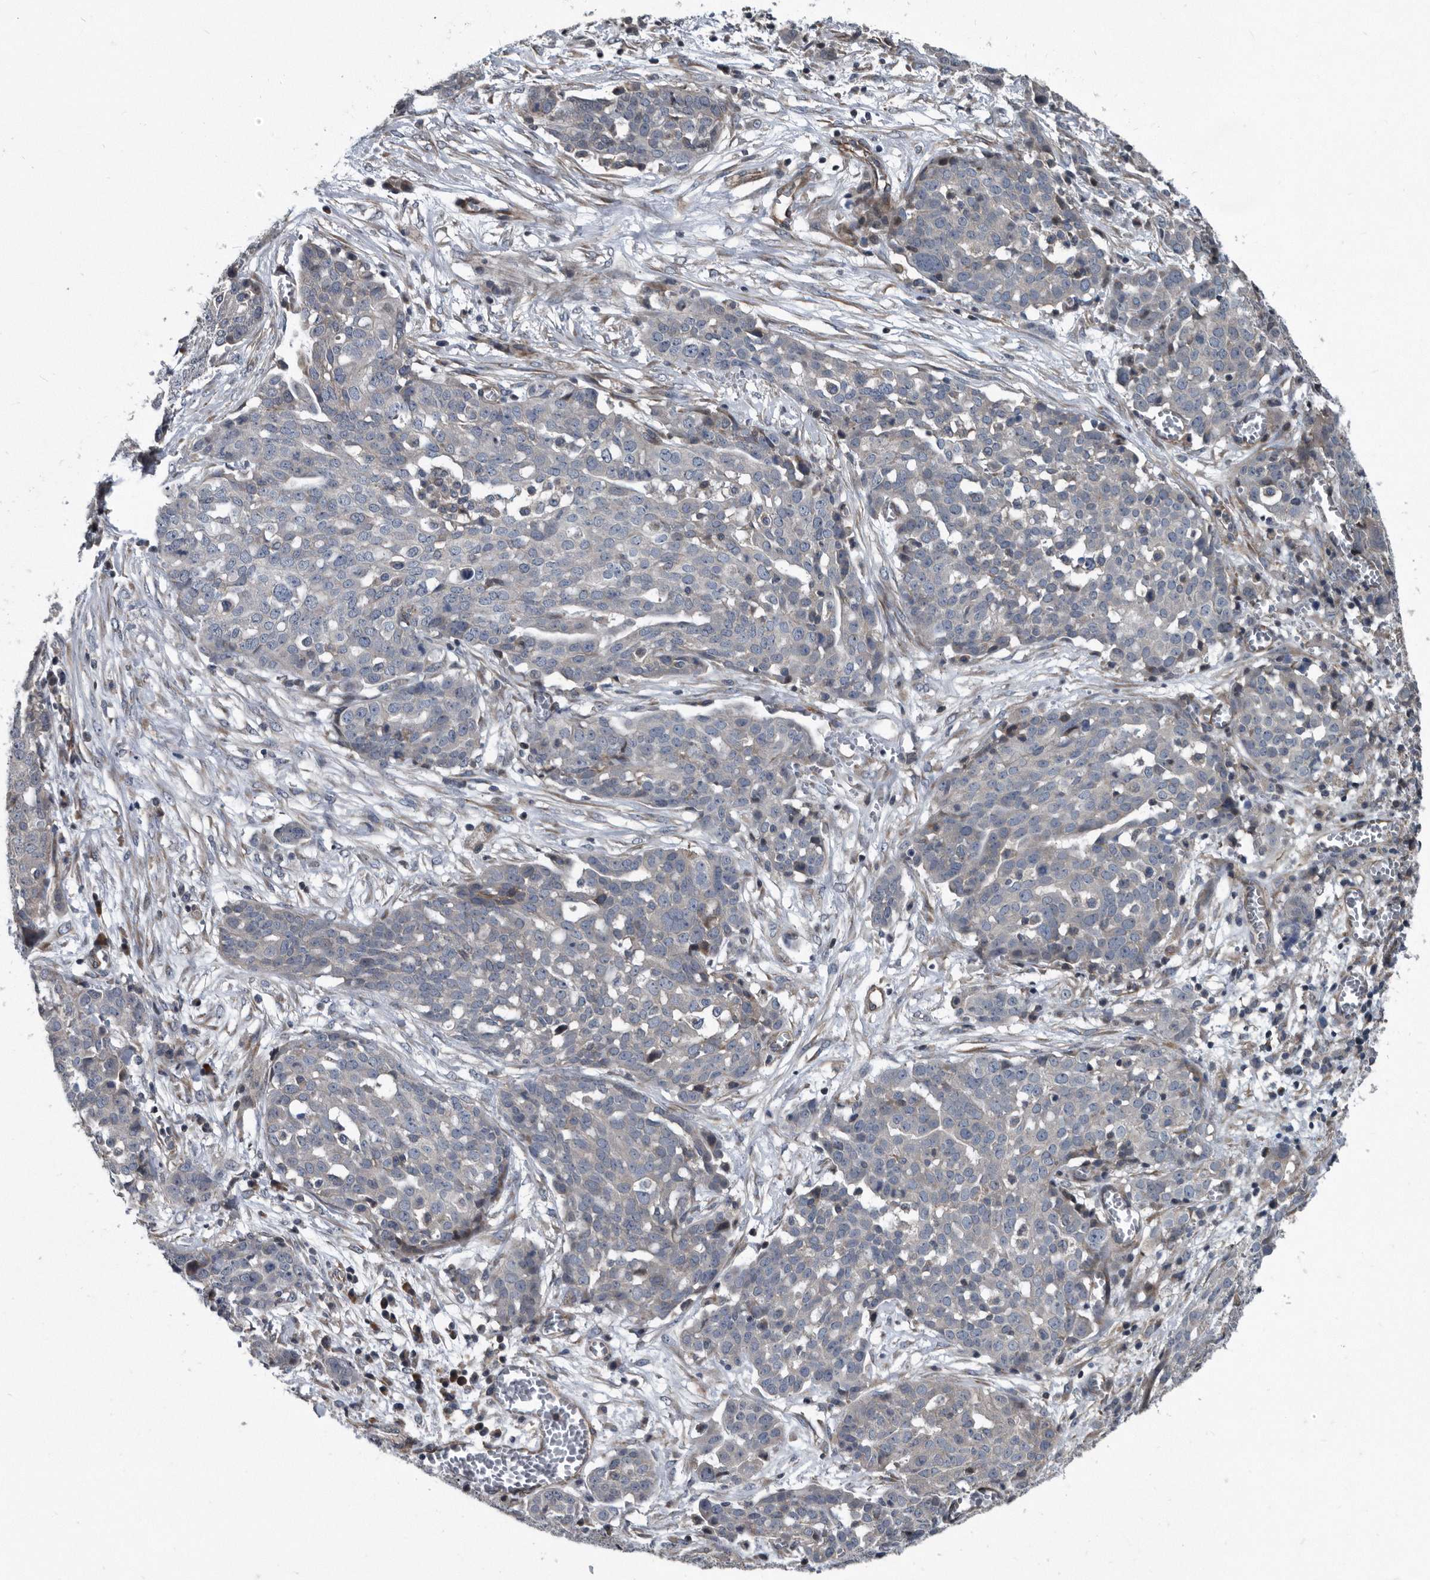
{"staining": {"intensity": "negative", "quantity": "none", "location": "none"}, "tissue": "ovarian cancer", "cell_type": "Tumor cells", "image_type": "cancer", "snomed": [{"axis": "morphology", "description": "Cystadenocarcinoma, serous, NOS"}, {"axis": "topography", "description": "Soft tissue"}, {"axis": "topography", "description": "Ovary"}], "caption": "The micrograph exhibits no staining of tumor cells in ovarian cancer (serous cystadenocarcinoma).", "gene": "ARMCX1", "patient": {"sex": "female", "age": 57}}